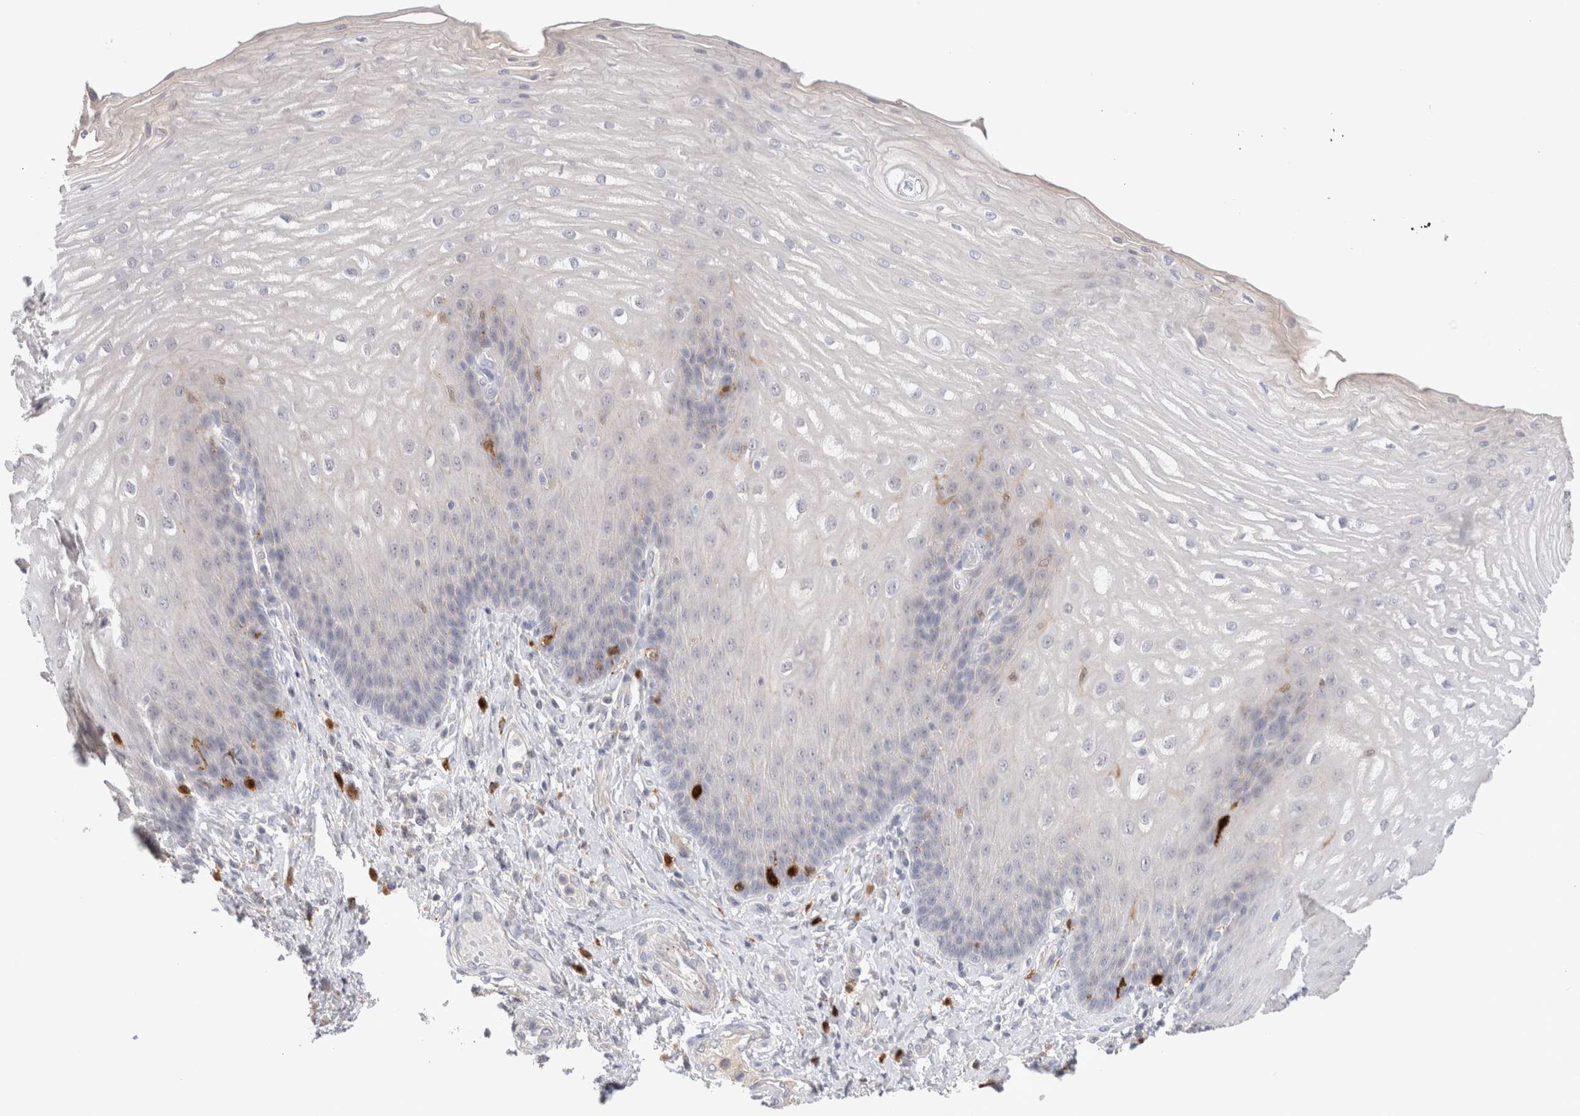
{"staining": {"intensity": "negative", "quantity": "none", "location": "none"}, "tissue": "esophagus", "cell_type": "Squamous epithelial cells", "image_type": "normal", "snomed": [{"axis": "morphology", "description": "Normal tissue, NOS"}, {"axis": "topography", "description": "Esophagus"}], "caption": "IHC image of normal esophagus stained for a protein (brown), which reveals no expression in squamous epithelial cells.", "gene": "HPGDS", "patient": {"sex": "male", "age": 54}}